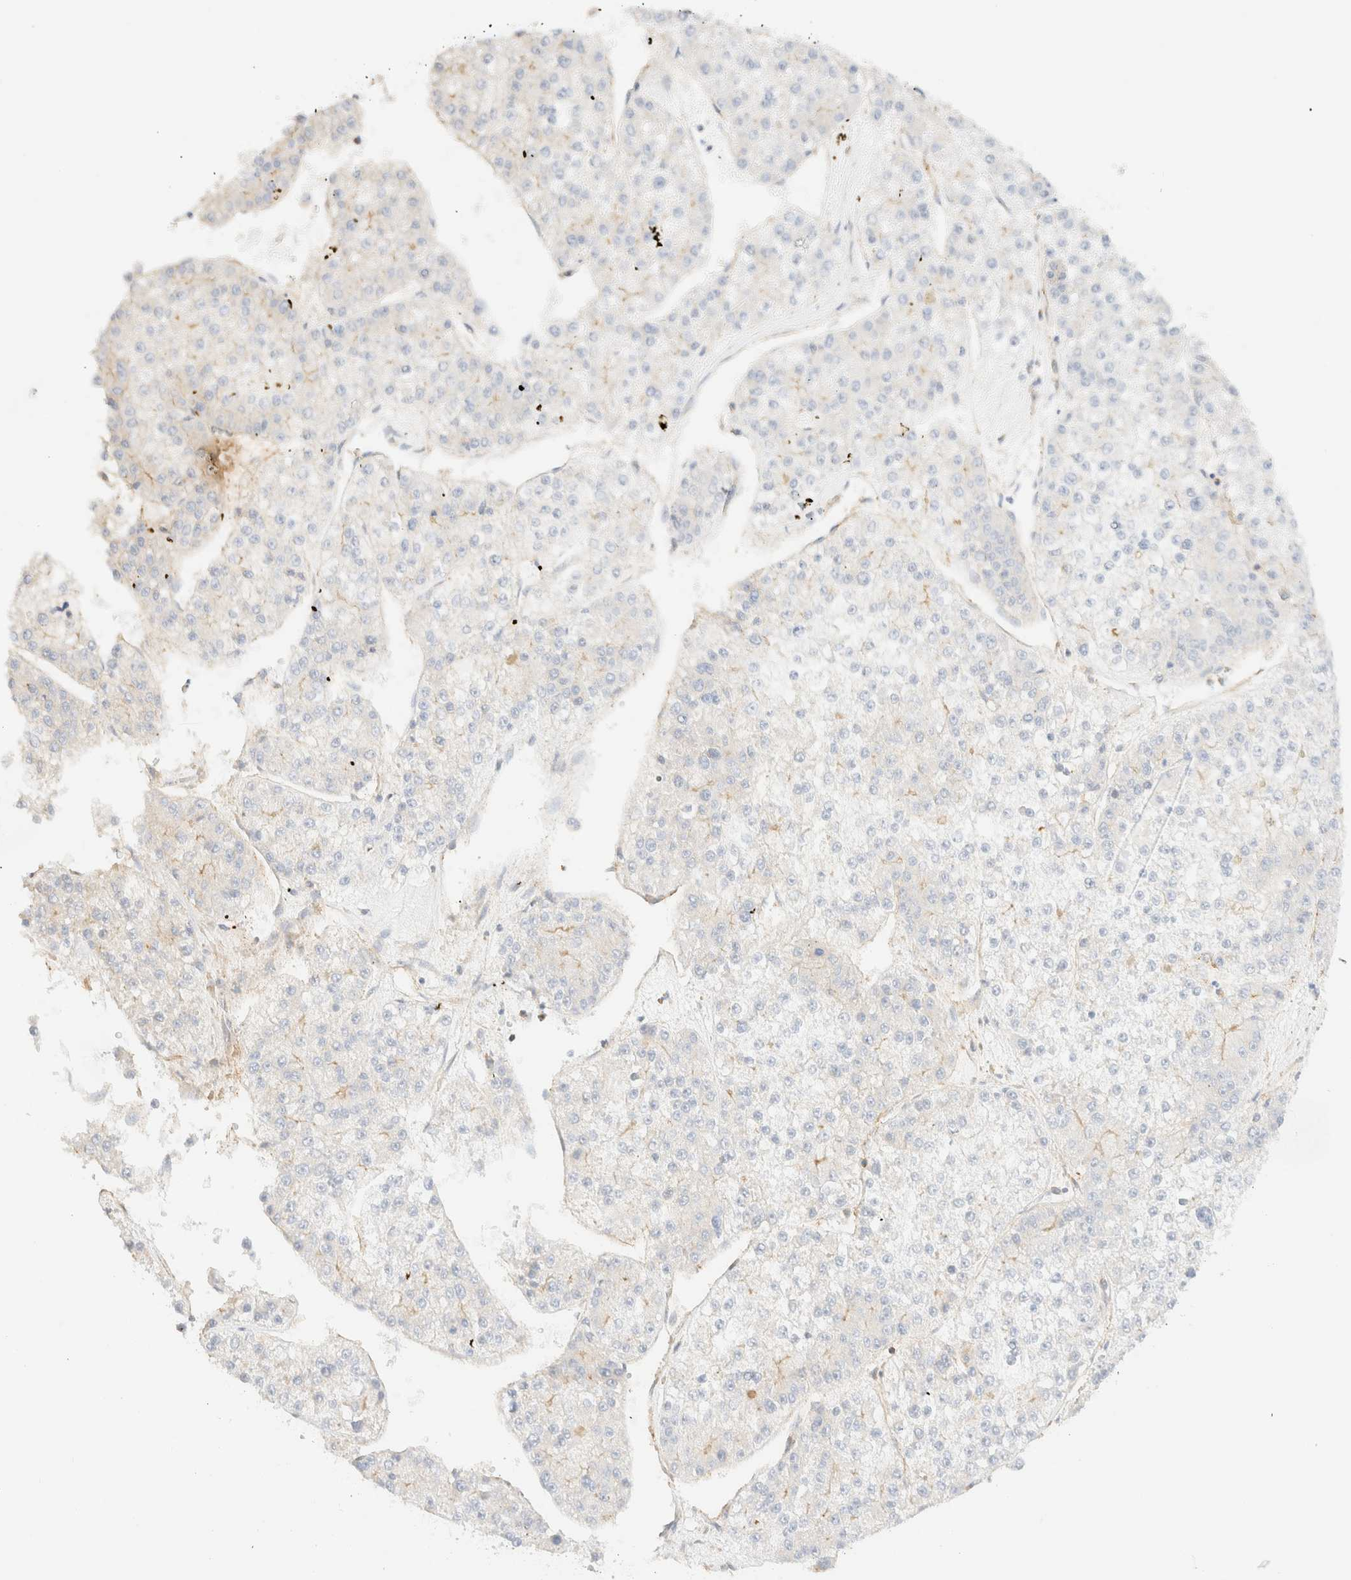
{"staining": {"intensity": "negative", "quantity": "none", "location": "none"}, "tissue": "liver cancer", "cell_type": "Tumor cells", "image_type": "cancer", "snomed": [{"axis": "morphology", "description": "Carcinoma, Hepatocellular, NOS"}, {"axis": "topography", "description": "Liver"}], "caption": "High magnification brightfield microscopy of liver hepatocellular carcinoma stained with DAB (brown) and counterstained with hematoxylin (blue): tumor cells show no significant expression. (DAB immunohistochemistry with hematoxylin counter stain).", "gene": "MYO10", "patient": {"sex": "female", "age": 73}}